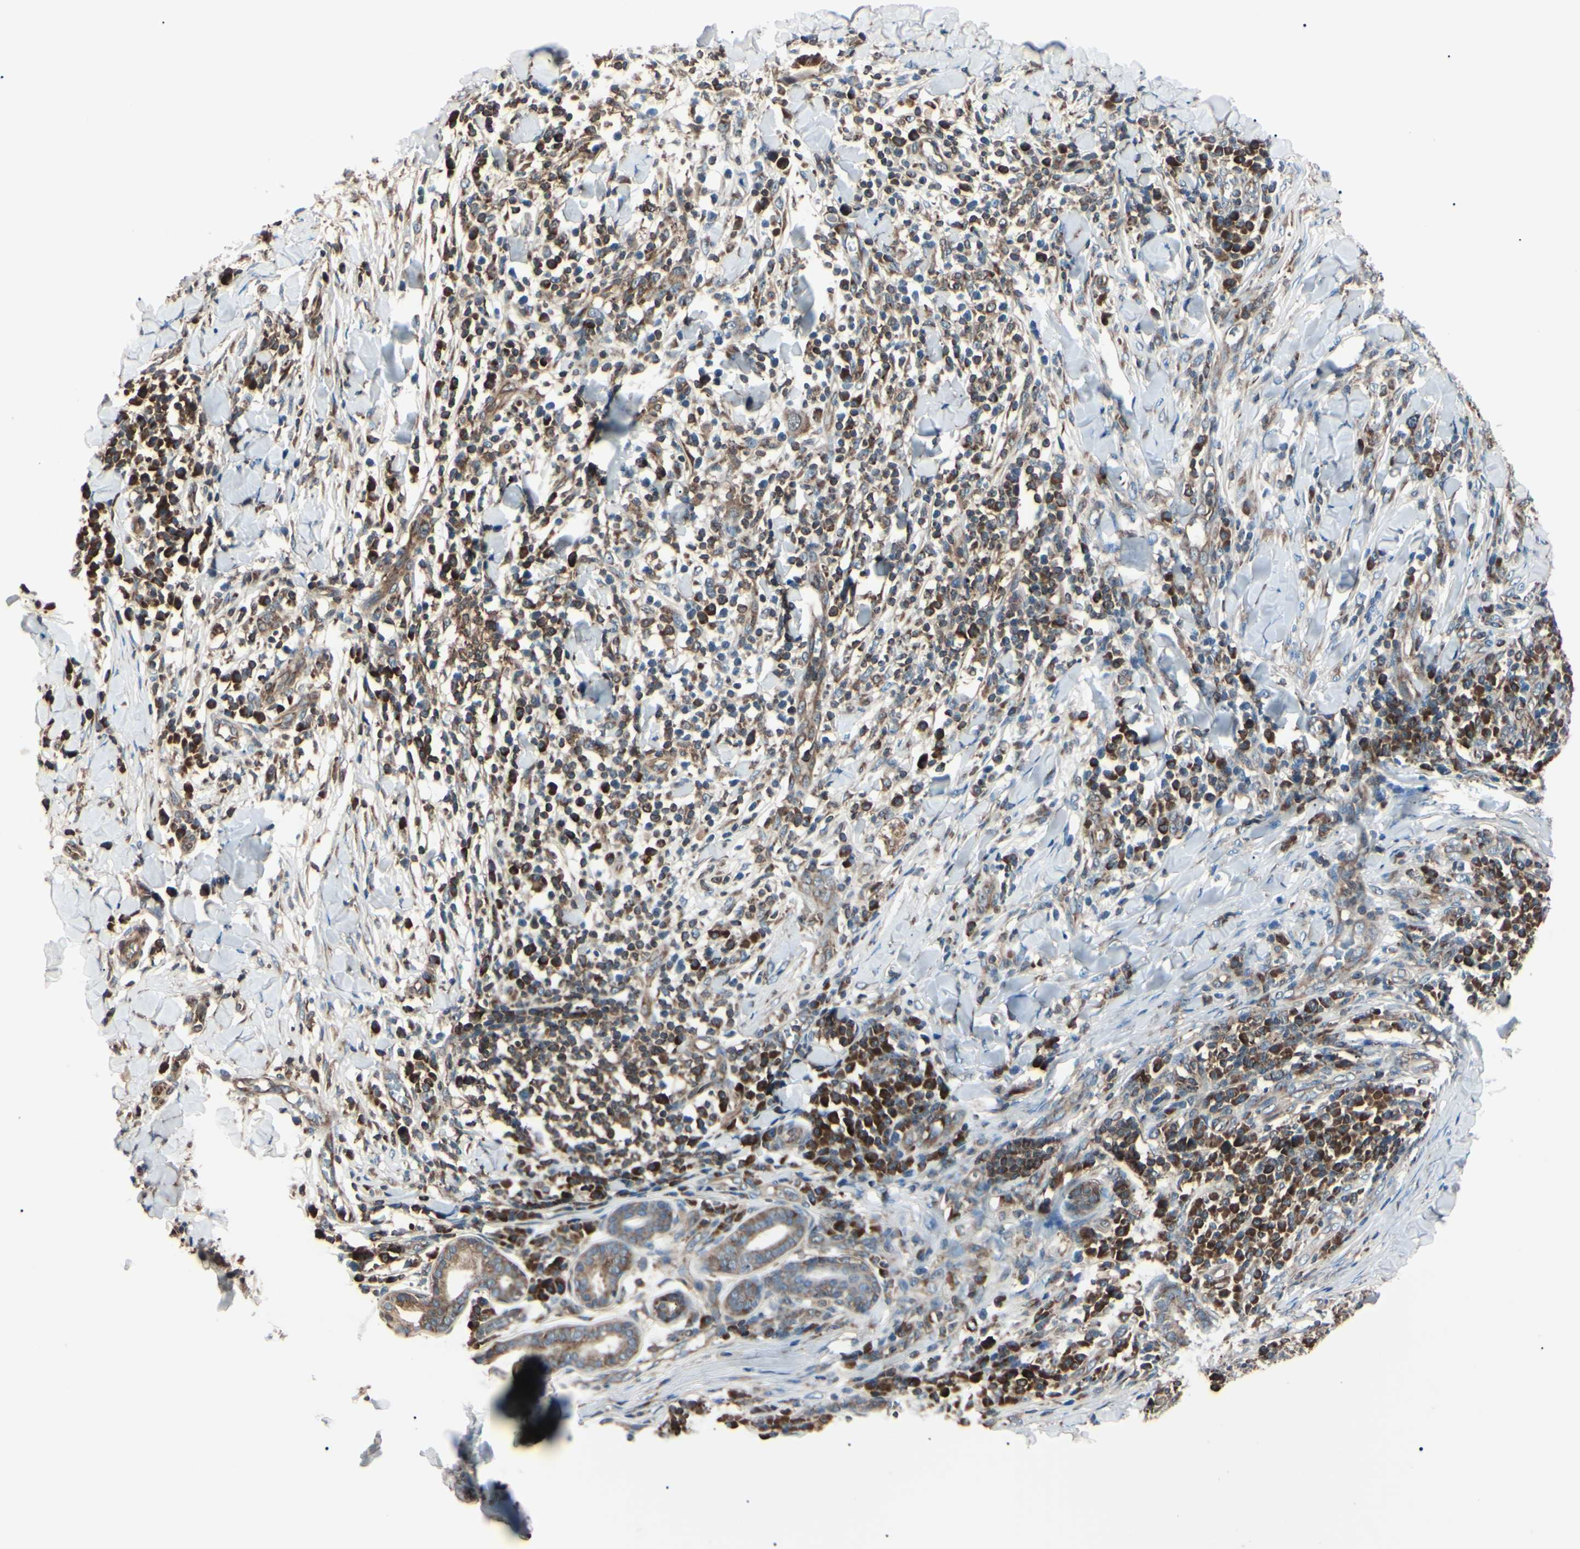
{"staining": {"intensity": "moderate", "quantity": ">75%", "location": "cytoplasmic/membranous"}, "tissue": "skin cancer", "cell_type": "Tumor cells", "image_type": "cancer", "snomed": [{"axis": "morphology", "description": "Squamous cell carcinoma, NOS"}, {"axis": "topography", "description": "Skin"}], "caption": "An image showing moderate cytoplasmic/membranous positivity in approximately >75% of tumor cells in skin cancer, as visualized by brown immunohistochemical staining.", "gene": "MAPRE1", "patient": {"sex": "male", "age": 24}}